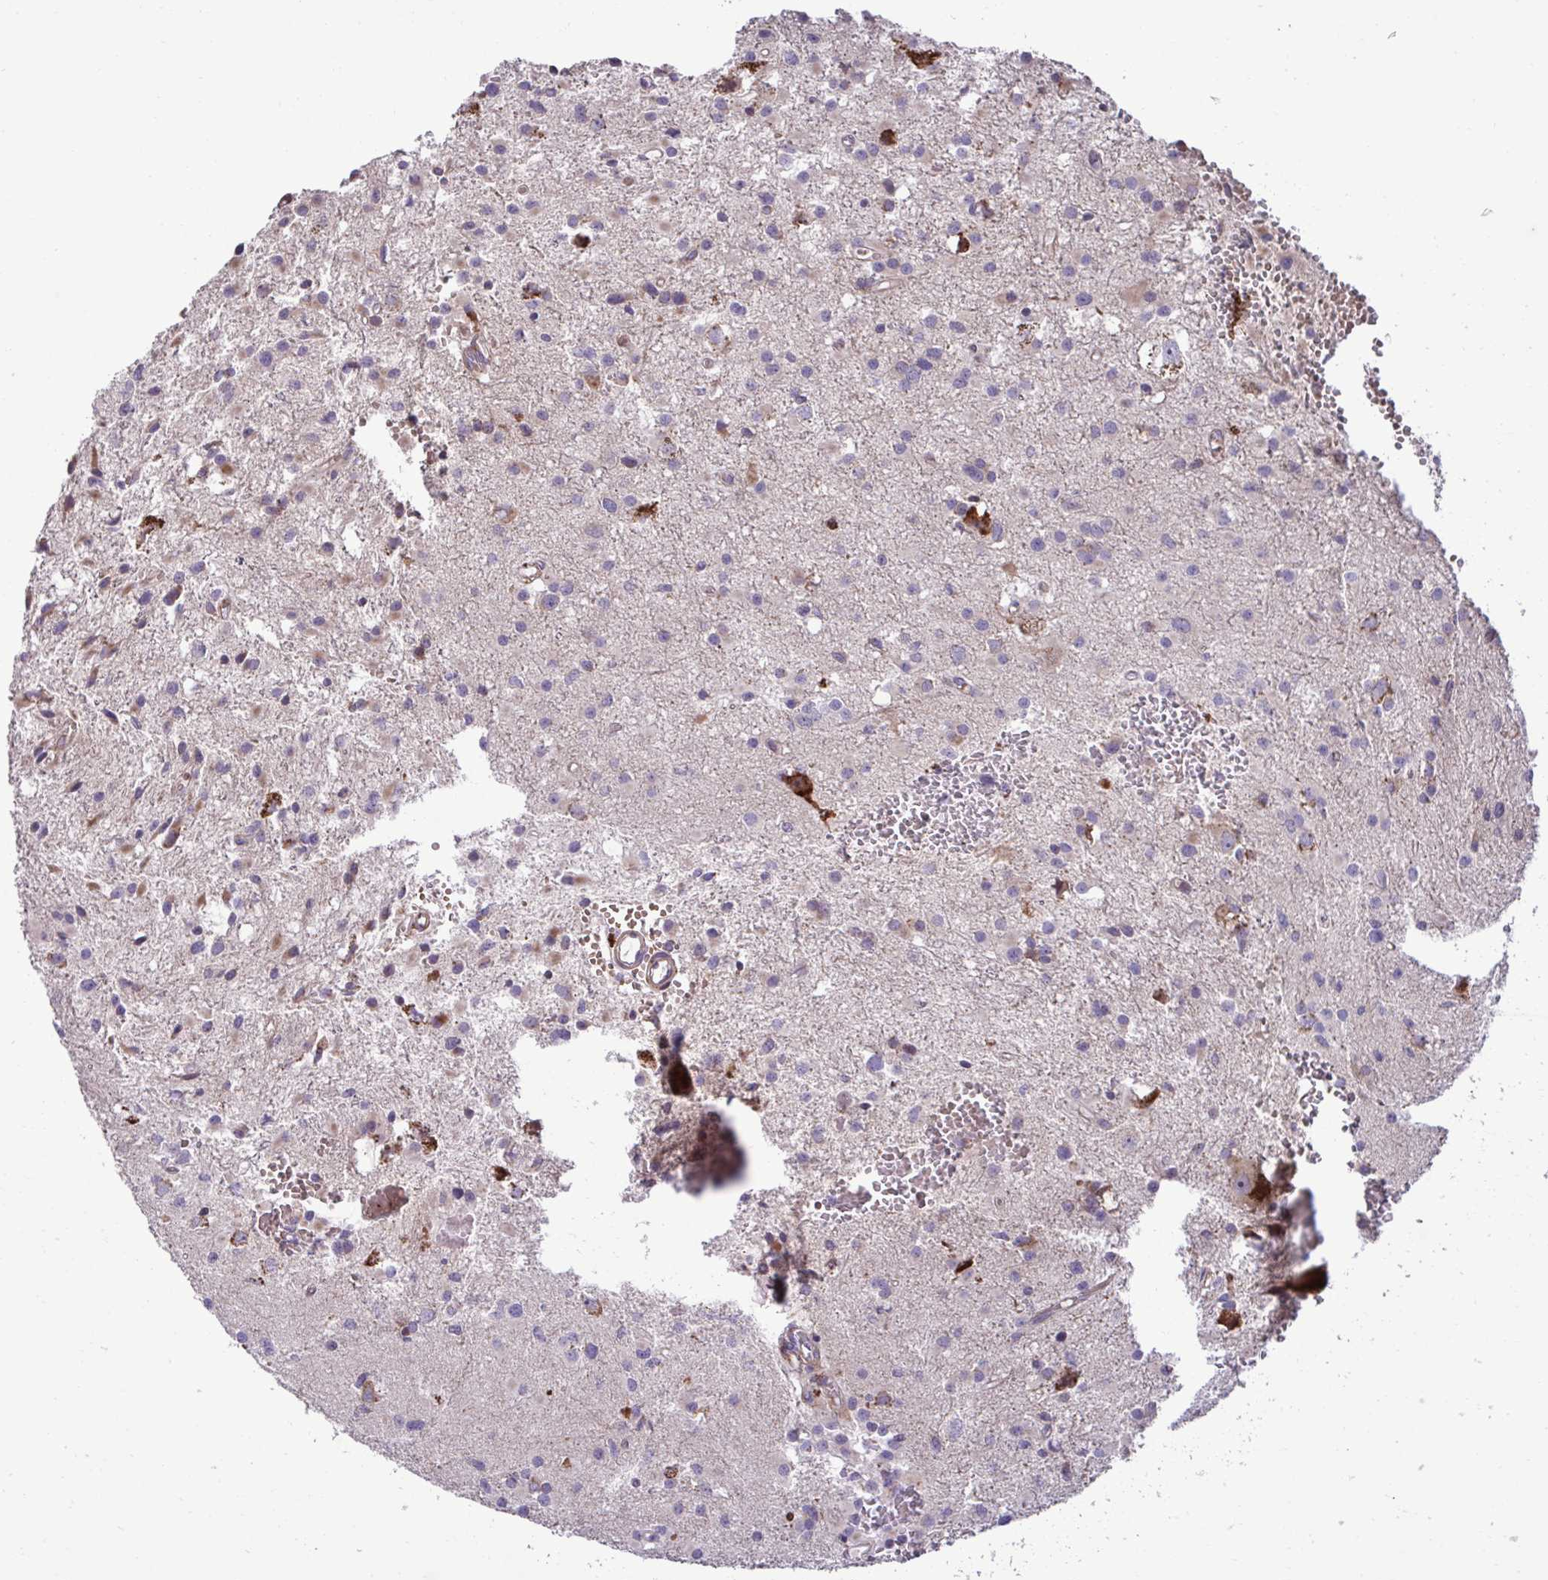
{"staining": {"intensity": "negative", "quantity": "none", "location": "none"}, "tissue": "glioma", "cell_type": "Tumor cells", "image_type": "cancer", "snomed": [{"axis": "morphology", "description": "Glioma, malignant, High grade"}, {"axis": "topography", "description": "Brain"}], "caption": "Tumor cells are negative for brown protein staining in high-grade glioma (malignant).", "gene": "LIMS1", "patient": {"sex": "male", "age": 54}}